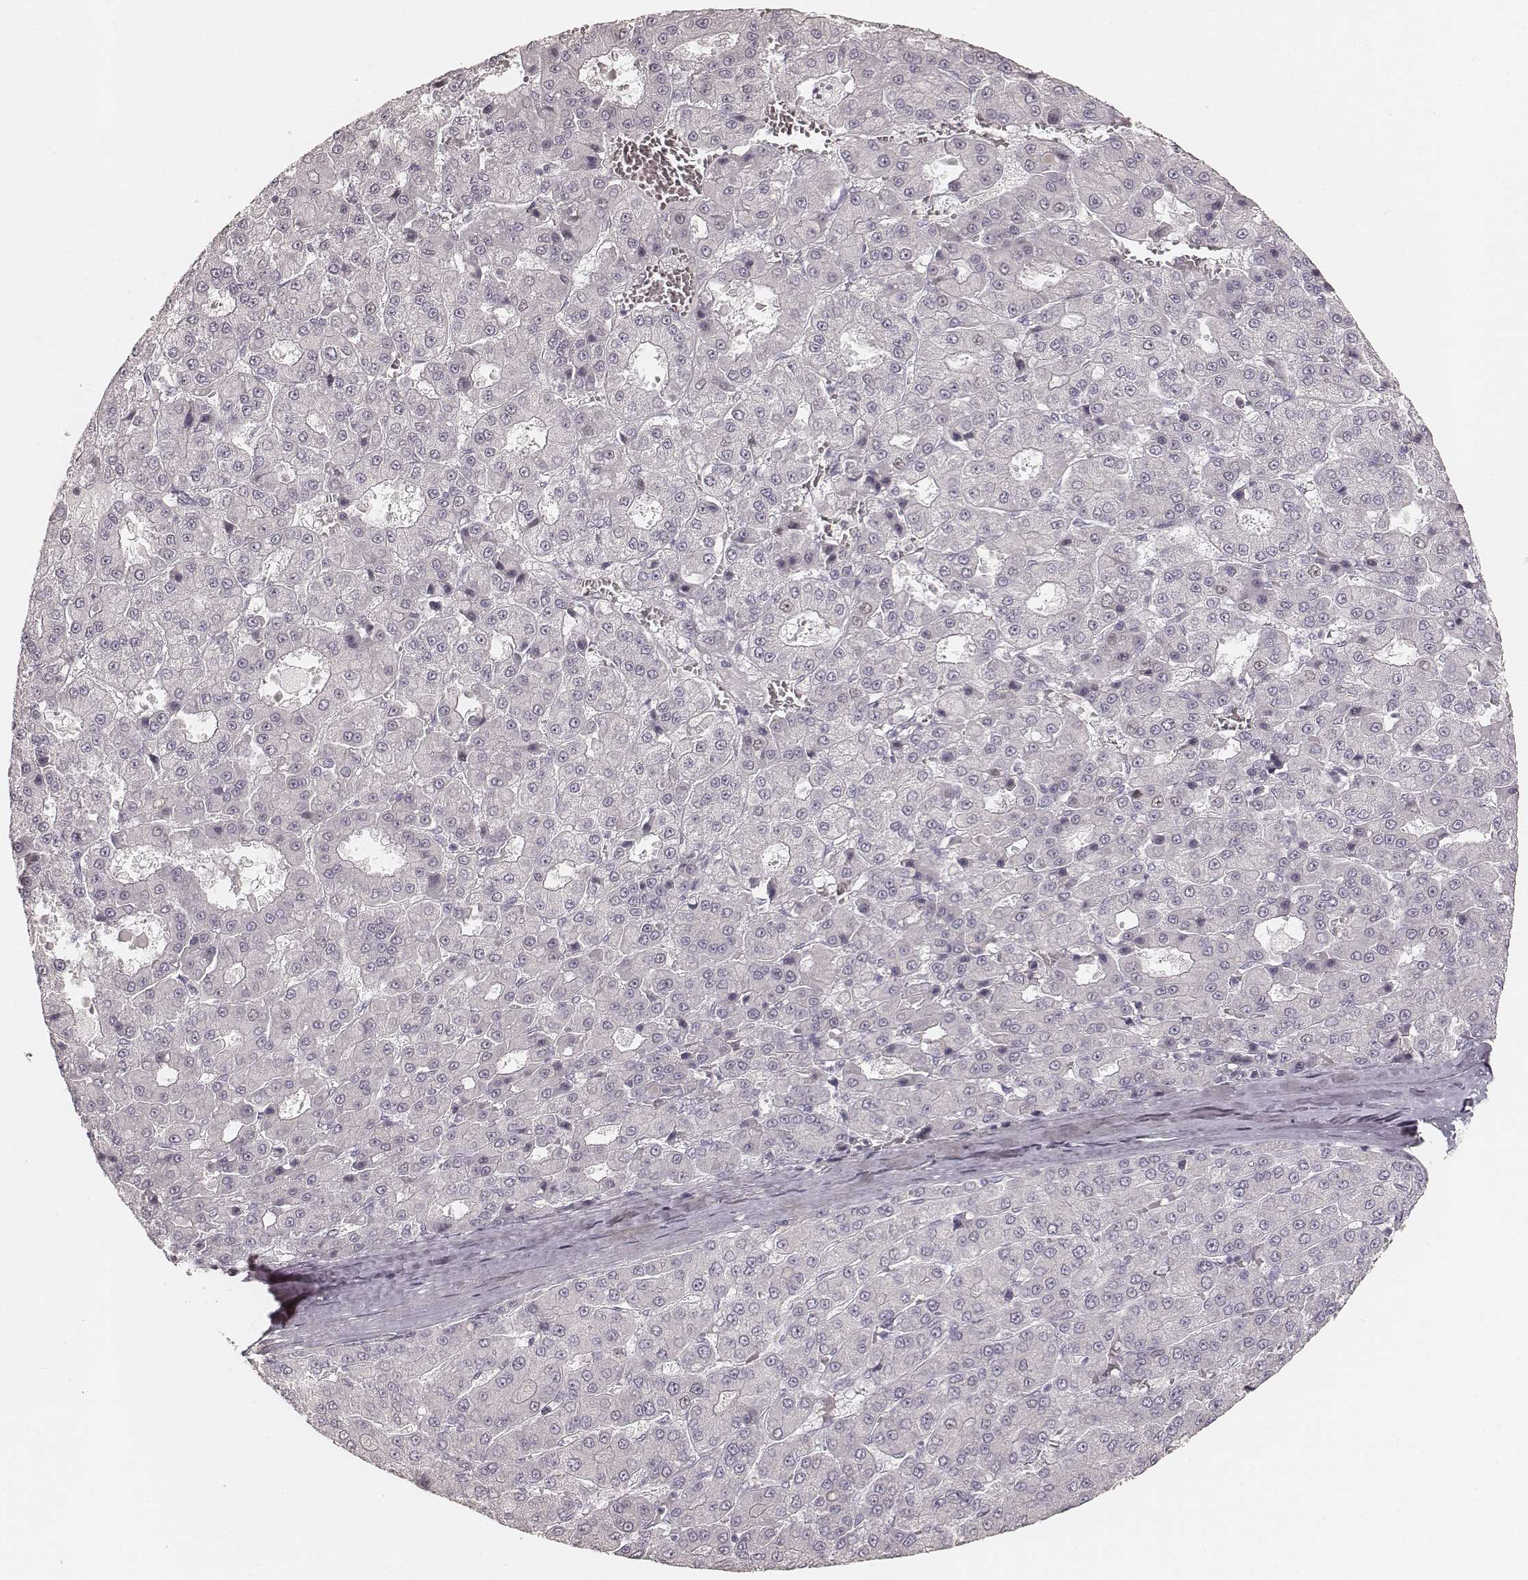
{"staining": {"intensity": "negative", "quantity": "none", "location": "none"}, "tissue": "liver cancer", "cell_type": "Tumor cells", "image_type": "cancer", "snomed": [{"axis": "morphology", "description": "Carcinoma, Hepatocellular, NOS"}, {"axis": "topography", "description": "Liver"}], "caption": "Tumor cells are negative for brown protein staining in liver hepatocellular carcinoma. The staining was performed using DAB (3,3'-diaminobenzidine) to visualize the protein expression in brown, while the nuclei were stained in blue with hematoxylin (Magnification: 20x).", "gene": "TEX37", "patient": {"sex": "male", "age": 70}}